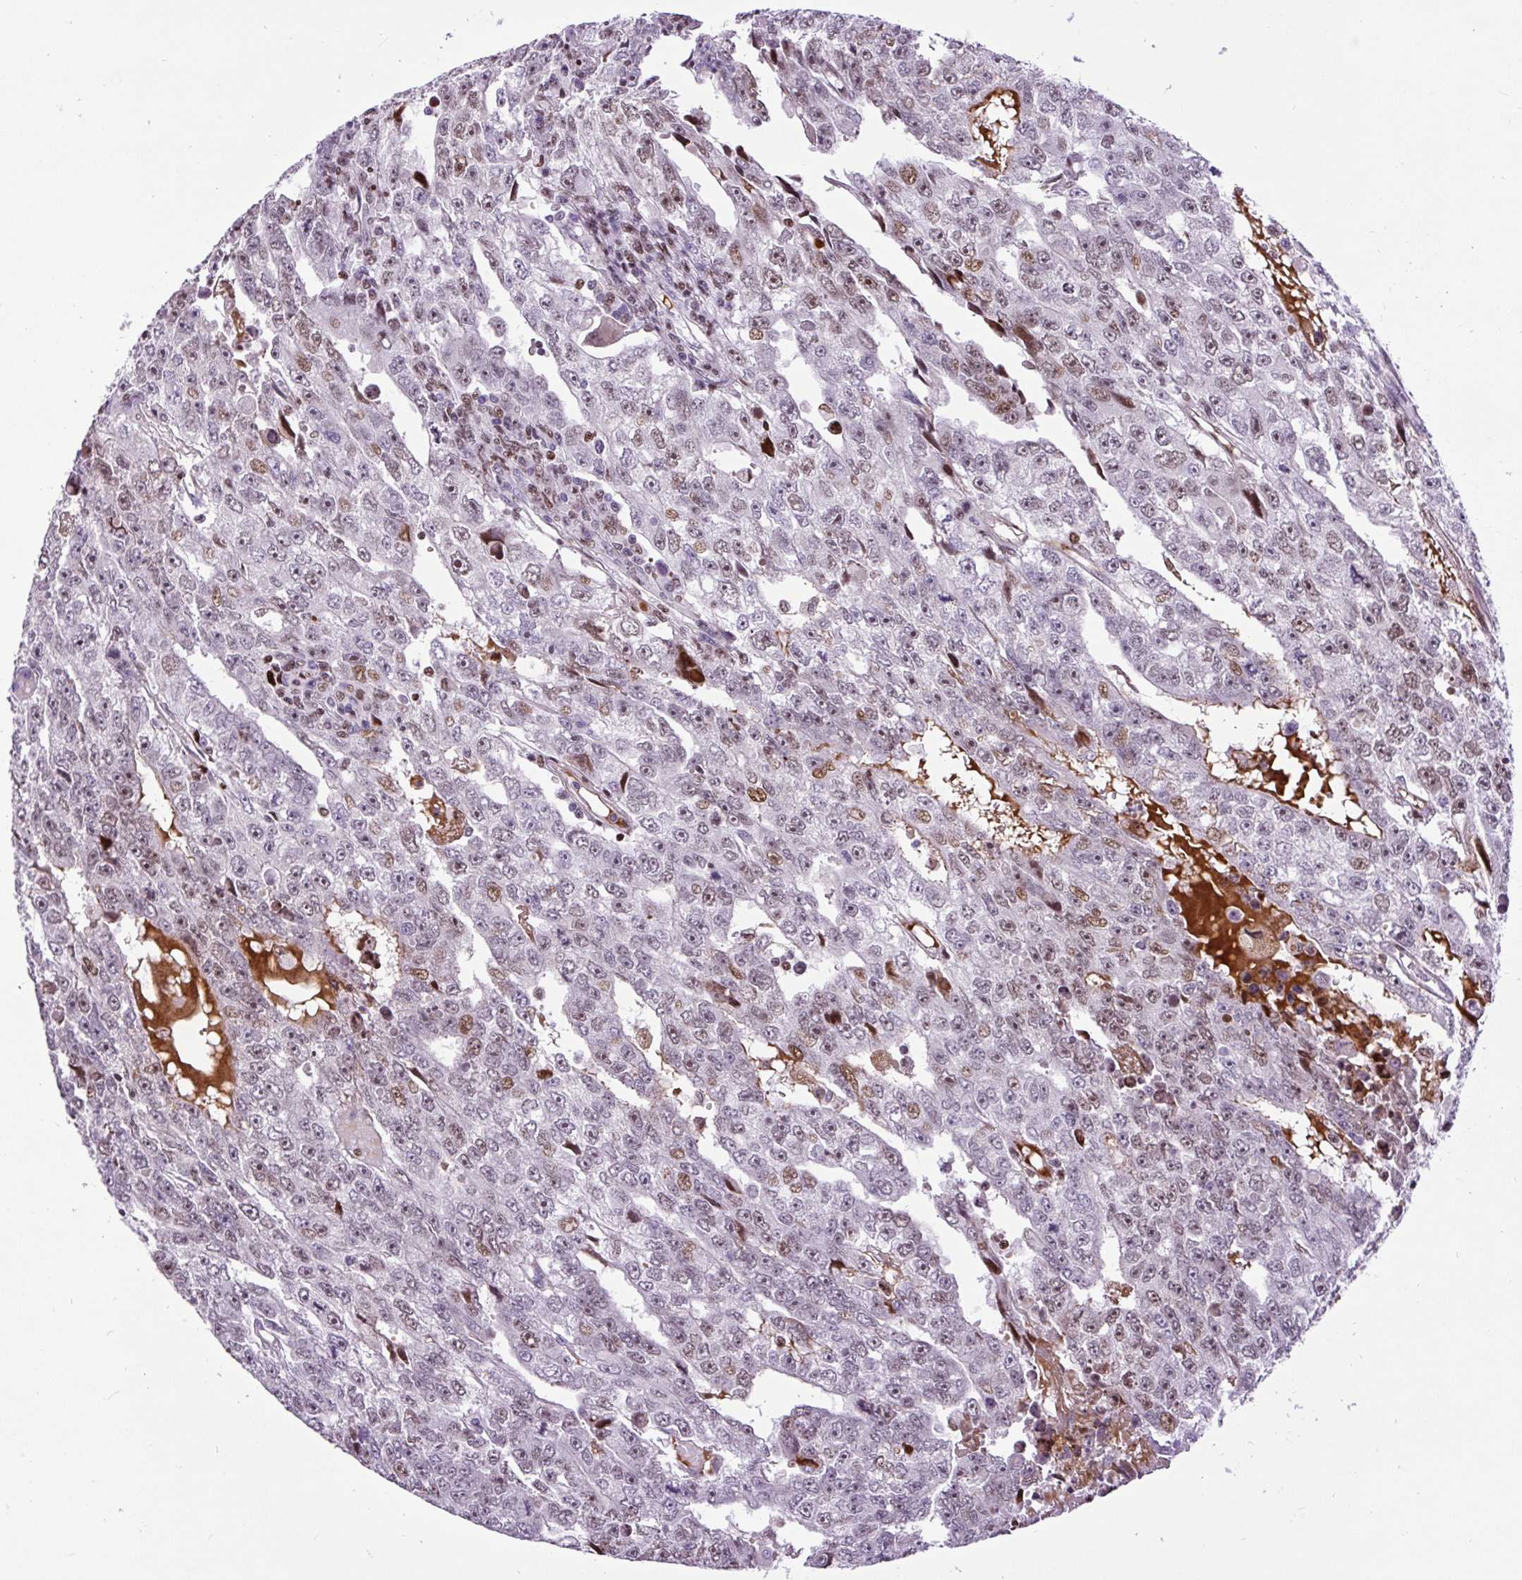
{"staining": {"intensity": "weak", "quantity": "25%-75%", "location": "nuclear"}, "tissue": "testis cancer", "cell_type": "Tumor cells", "image_type": "cancer", "snomed": [{"axis": "morphology", "description": "Carcinoma, Embryonal, NOS"}, {"axis": "topography", "description": "Testis"}], "caption": "Human embryonal carcinoma (testis) stained for a protein (brown) demonstrates weak nuclear positive staining in about 25%-75% of tumor cells.", "gene": "SPC24", "patient": {"sex": "male", "age": 20}}